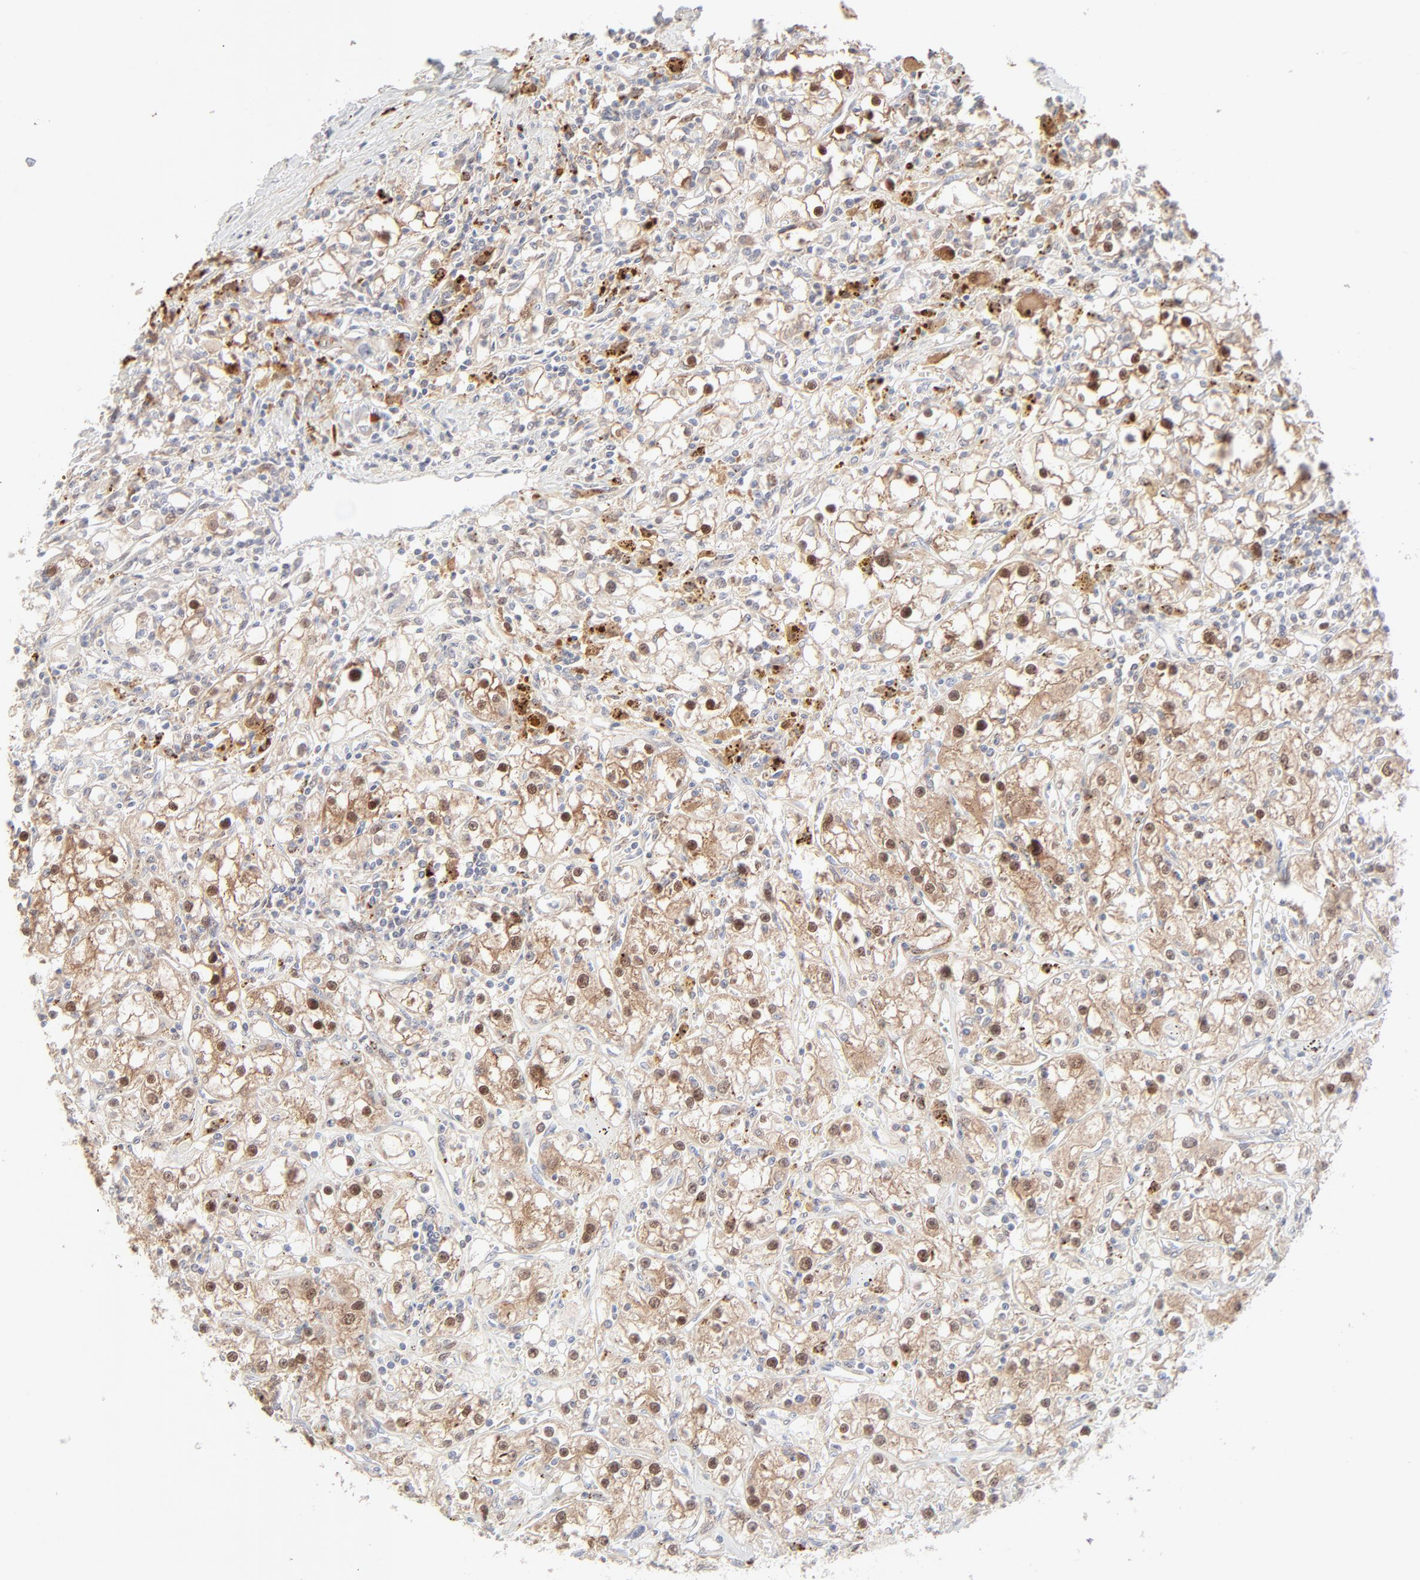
{"staining": {"intensity": "moderate", "quantity": "25%-75%", "location": "cytoplasmic/membranous,nuclear"}, "tissue": "renal cancer", "cell_type": "Tumor cells", "image_type": "cancer", "snomed": [{"axis": "morphology", "description": "Adenocarcinoma, NOS"}, {"axis": "topography", "description": "Kidney"}], "caption": "Approximately 25%-75% of tumor cells in human renal cancer (adenocarcinoma) reveal moderate cytoplasmic/membranous and nuclear protein positivity as visualized by brown immunohistochemical staining.", "gene": "LGALS2", "patient": {"sex": "male", "age": 56}}